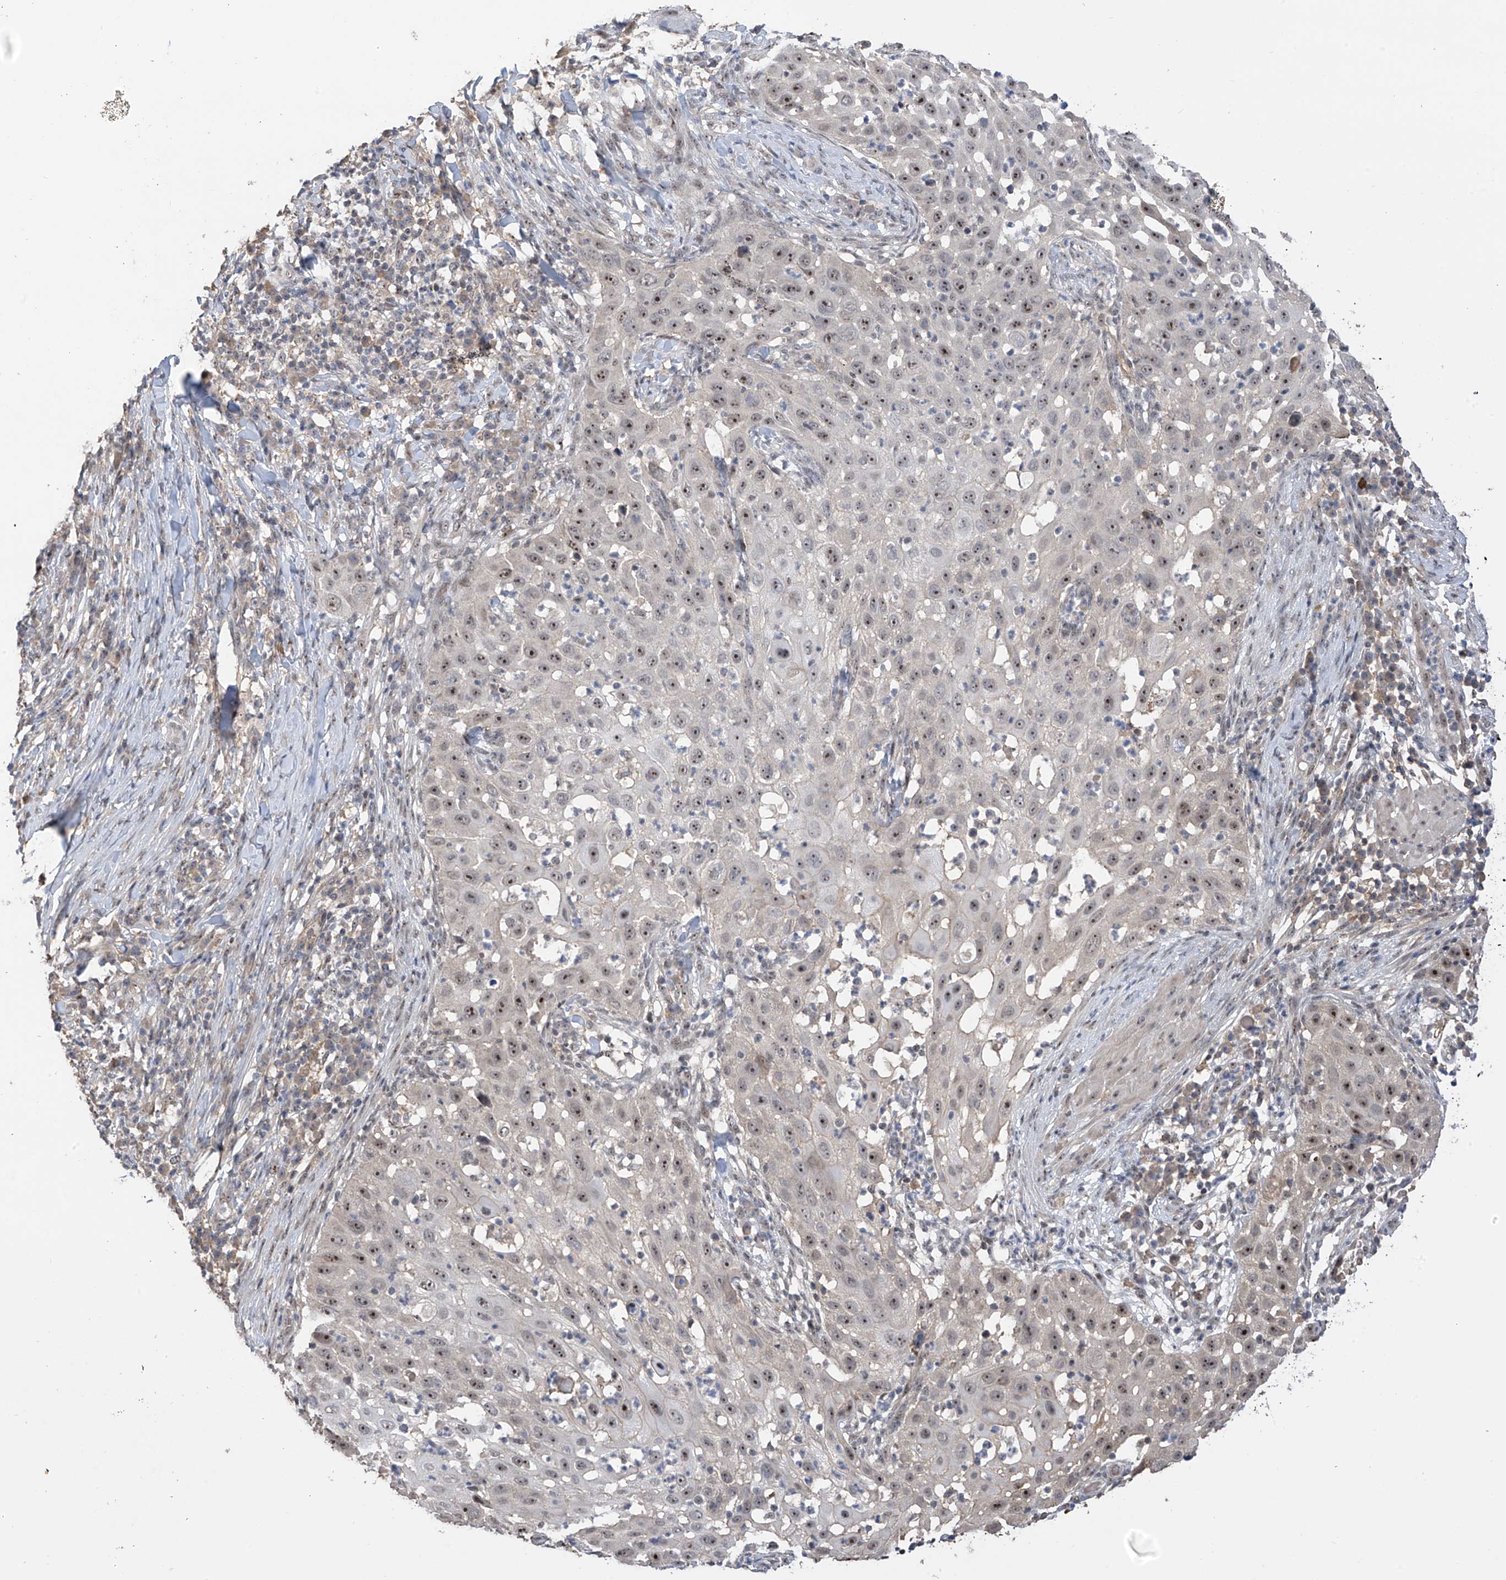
{"staining": {"intensity": "strong", "quantity": "25%-75%", "location": "nuclear"}, "tissue": "skin cancer", "cell_type": "Tumor cells", "image_type": "cancer", "snomed": [{"axis": "morphology", "description": "Squamous cell carcinoma, NOS"}, {"axis": "topography", "description": "Skin"}], "caption": "Skin cancer was stained to show a protein in brown. There is high levels of strong nuclear expression in about 25%-75% of tumor cells. (DAB = brown stain, brightfield microscopy at high magnification).", "gene": "C1orf131", "patient": {"sex": "female", "age": 44}}